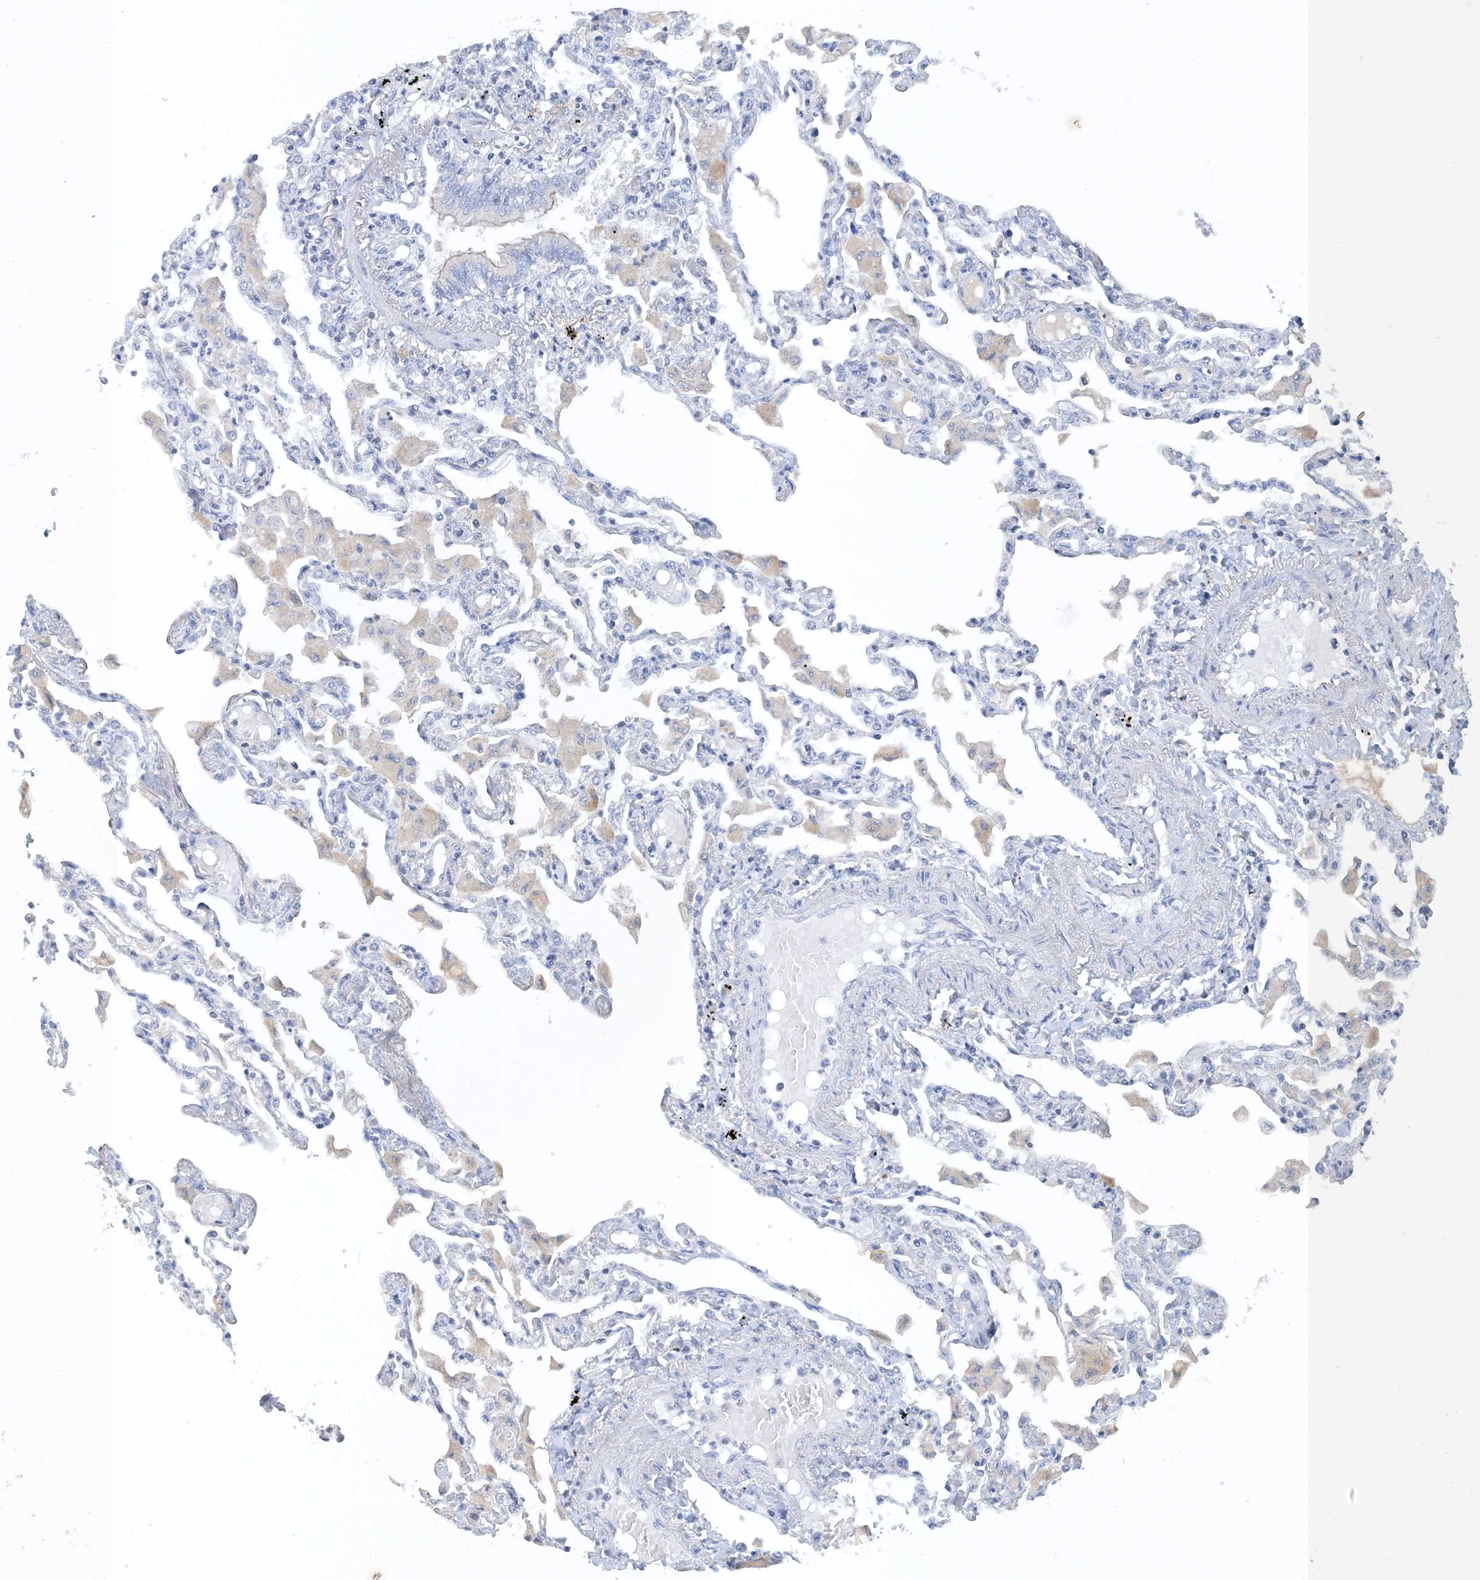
{"staining": {"intensity": "negative", "quantity": "none", "location": "none"}, "tissue": "lung", "cell_type": "Alveolar cells", "image_type": "normal", "snomed": [{"axis": "morphology", "description": "Normal tissue, NOS"}, {"axis": "topography", "description": "Bronchus"}, {"axis": "topography", "description": "Lung"}], "caption": "A photomicrograph of human lung is negative for staining in alveolar cells.", "gene": "CTRL", "patient": {"sex": "female", "age": 49}}